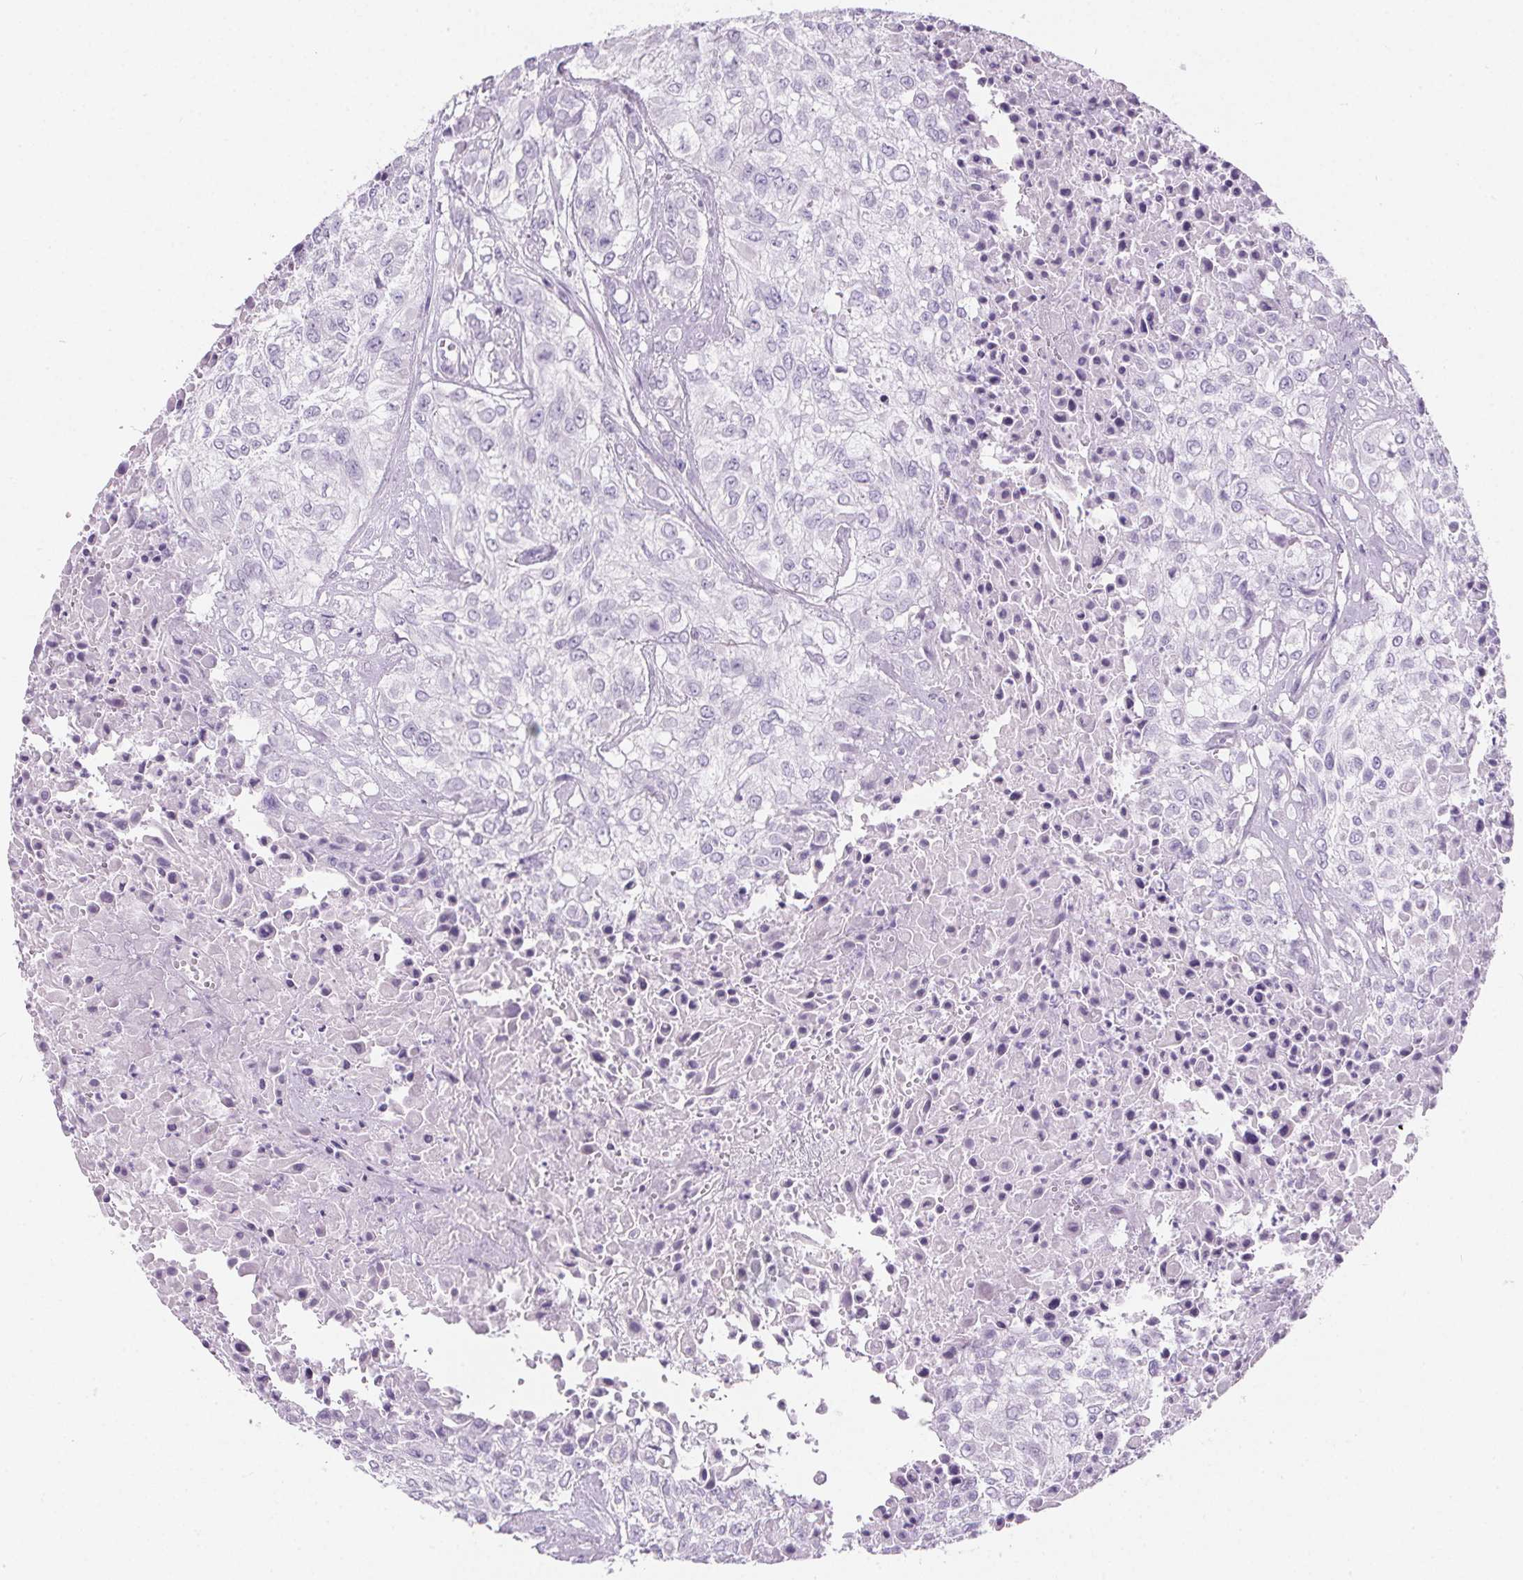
{"staining": {"intensity": "negative", "quantity": "none", "location": "none"}, "tissue": "urothelial cancer", "cell_type": "Tumor cells", "image_type": "cancer", "snomed": [{"axis": "morphology", "description": "Urothelial carcinoma, High grade"}, {"axis": "topography", "description": "Urinary bladder"}], "caption": "Immunohistochemical staining of human high-grade urothelial carcinoma shows no significant positivity in tumor cells. (Immunohistochemistry (ihc), brightfield microscopy, high magnification).", "gene": "ADRB1", "patient": {"sex": "male", "age": 57}}